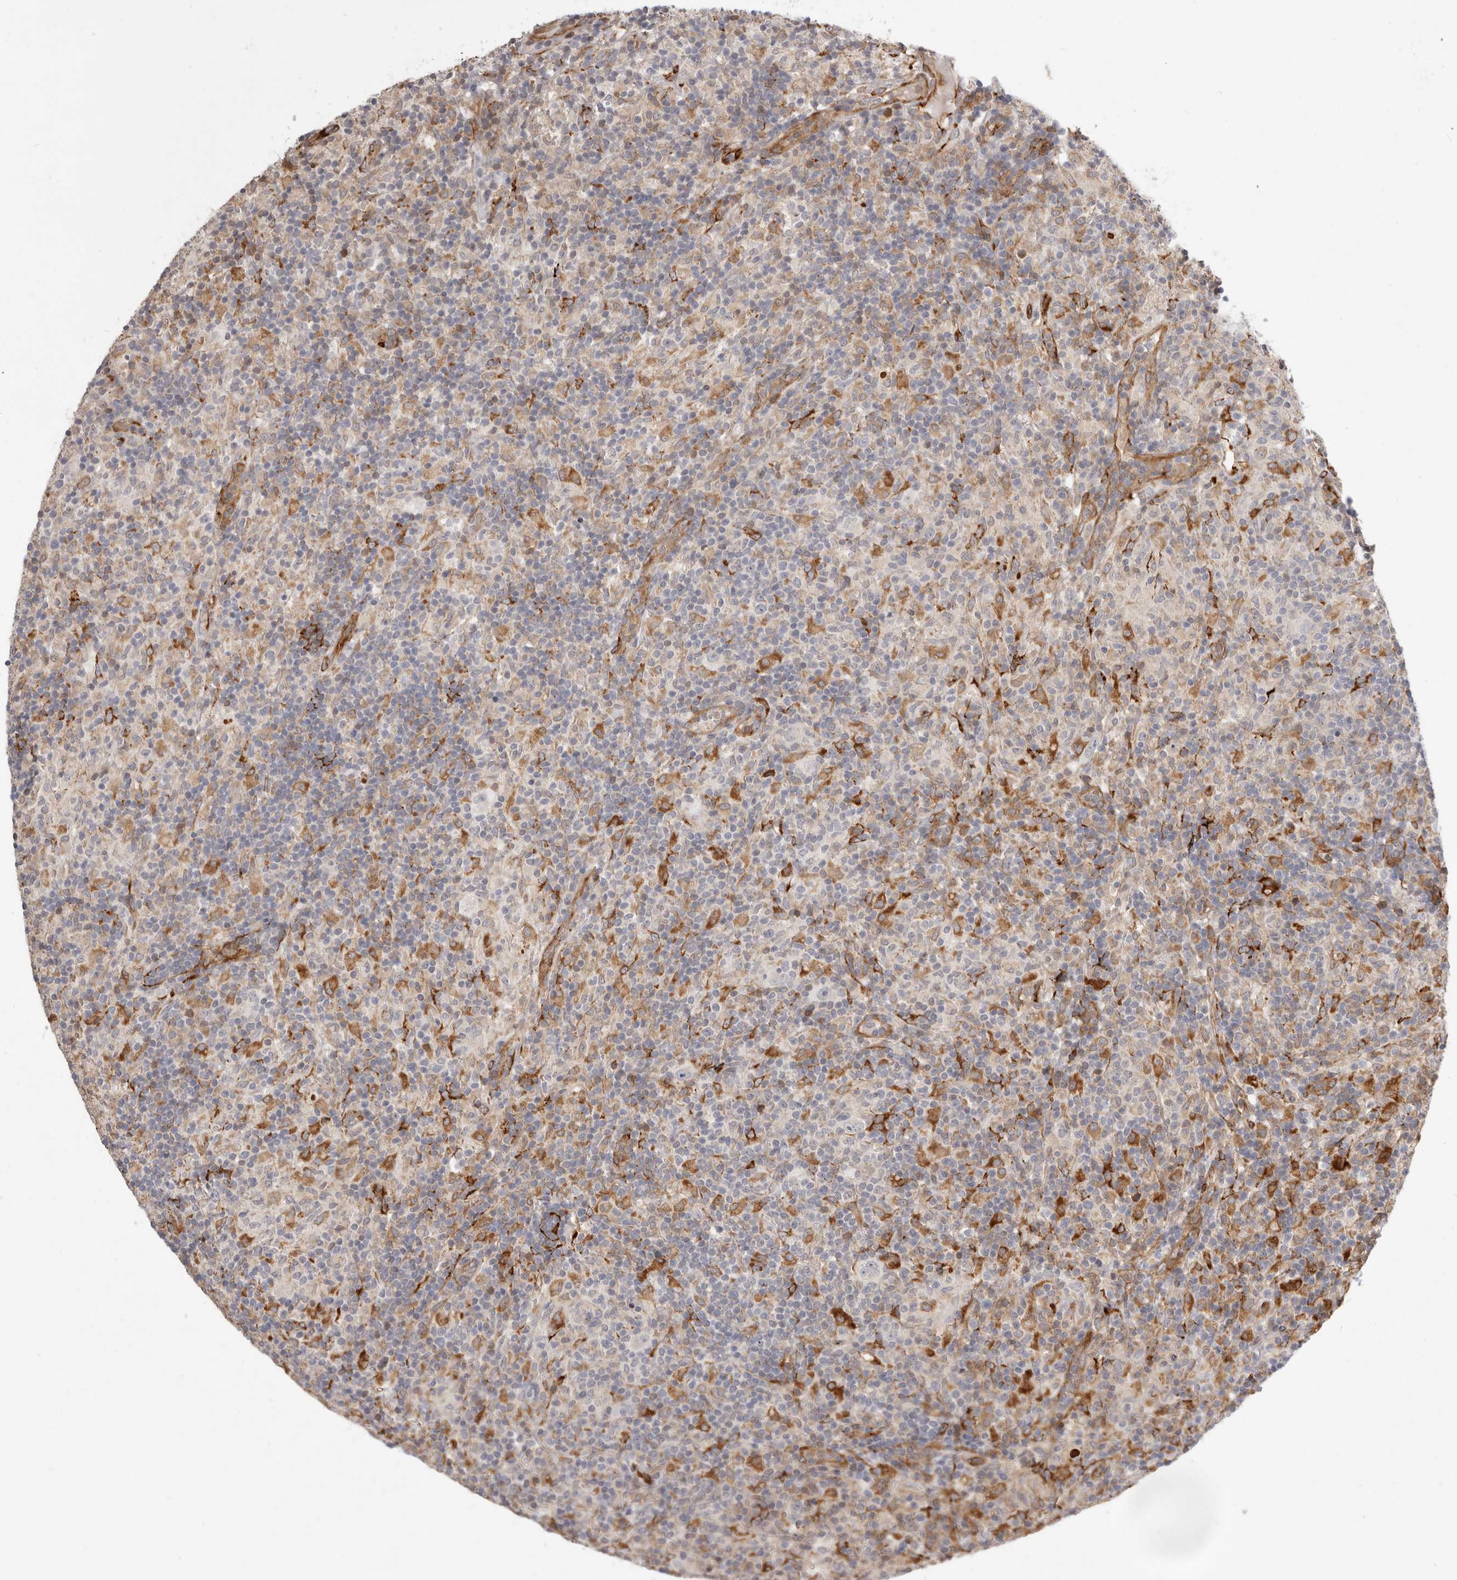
{"staining": {"intensity": "negative", "quantity": "none", "location": "none"}, "tissue": "lymphoma", "cell_type": "Tumor cells", "image_type": "cancer", "snomed": [{"axis": "morphology", "description": "Hodgkin's disease, NOS"}, {"axis": "topography", "description": "Lymph node"}], "caption": "High power microscopy photomicrograph of an immunohistochemistry photomicrograph of lymphoma, revealing no significant staining in tumor cells.", "gene": "WDTC1", "patient": {"sex": "male", "age": 70}}